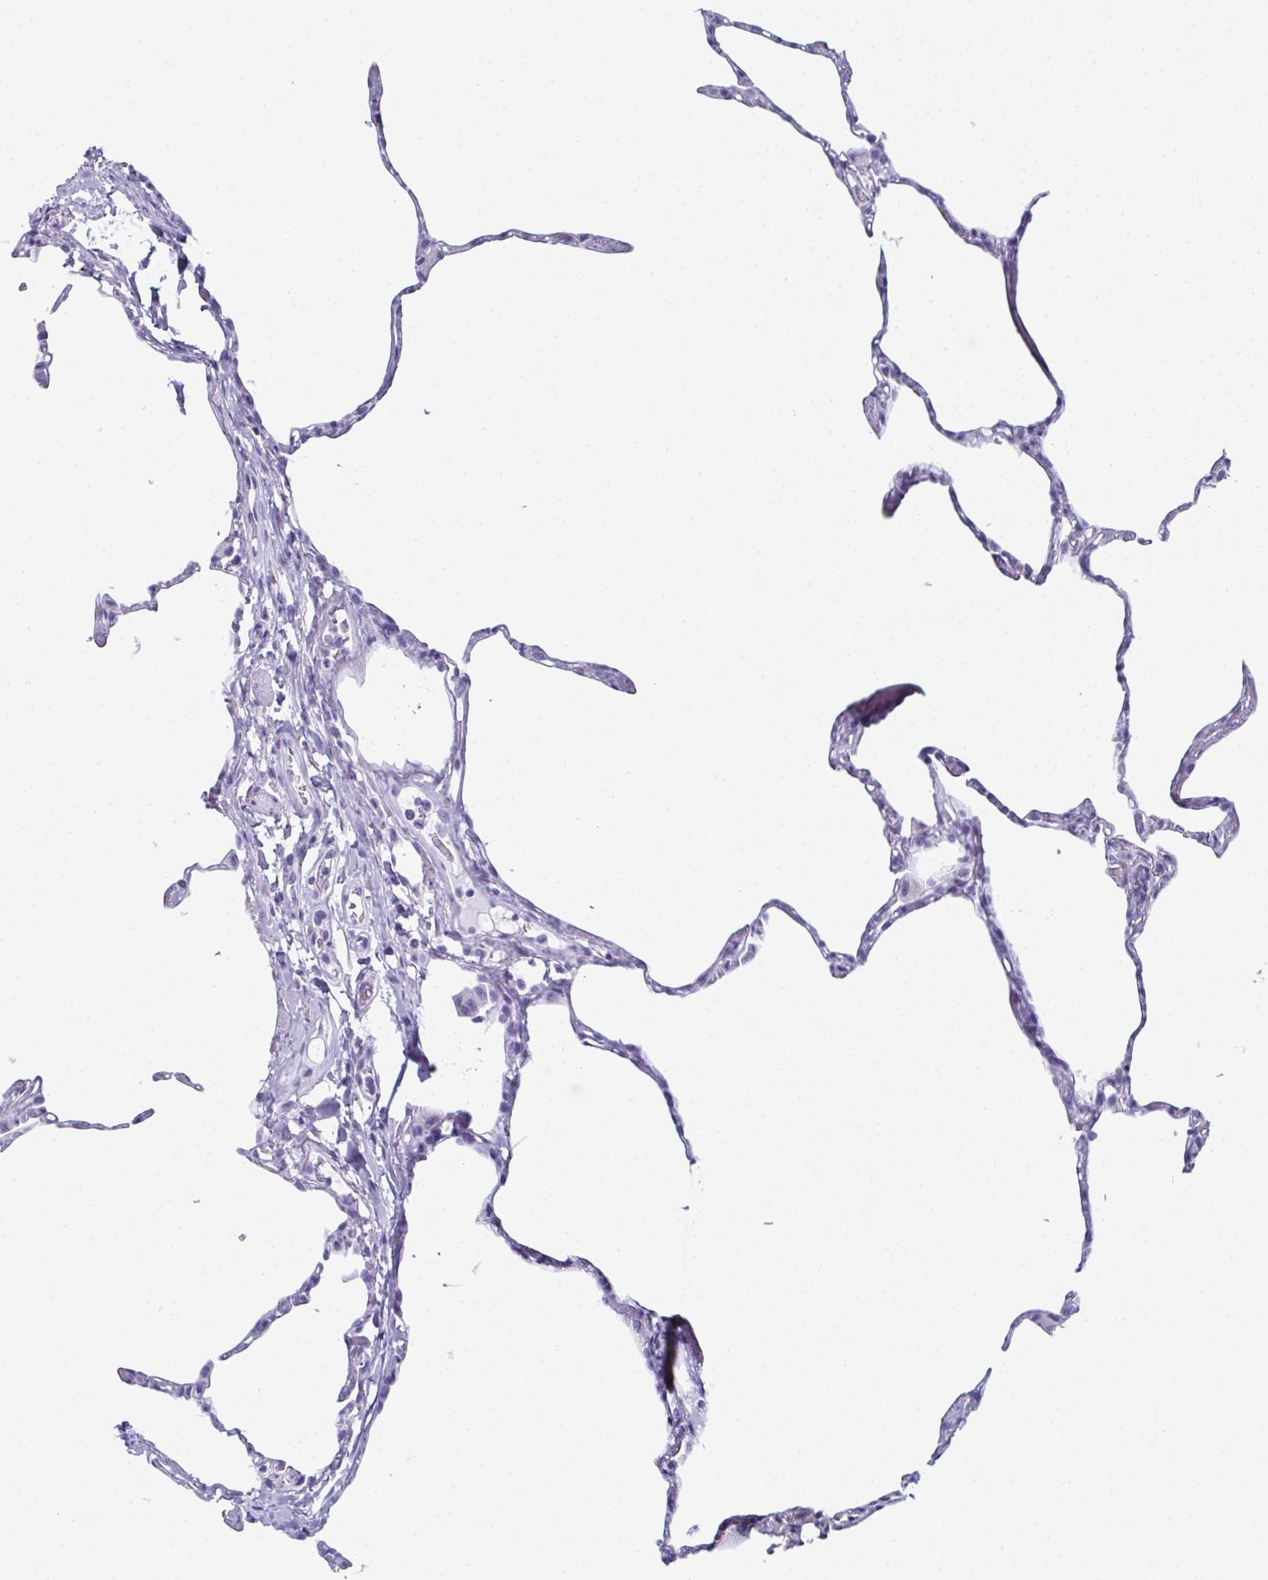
{"staining": {"intensity": "negative", "quantity": "none", "location": "none"}, "tissue": "lung", "cell_type": "Alveolar cells", "image_type": "normal", "snomed": [{"axis": "morphology", "description": "Normal tissue, NOS"}, {"axis": "topography", "description": "Lung"}], "caption": "Lung was stained to show a protein in brown. There is no significant positivity in alveolar cells. (IHC, brightfield microscopy, high magnification).", "gene": "ENKUR", "patient": {"sex": "male", "age": 65}}